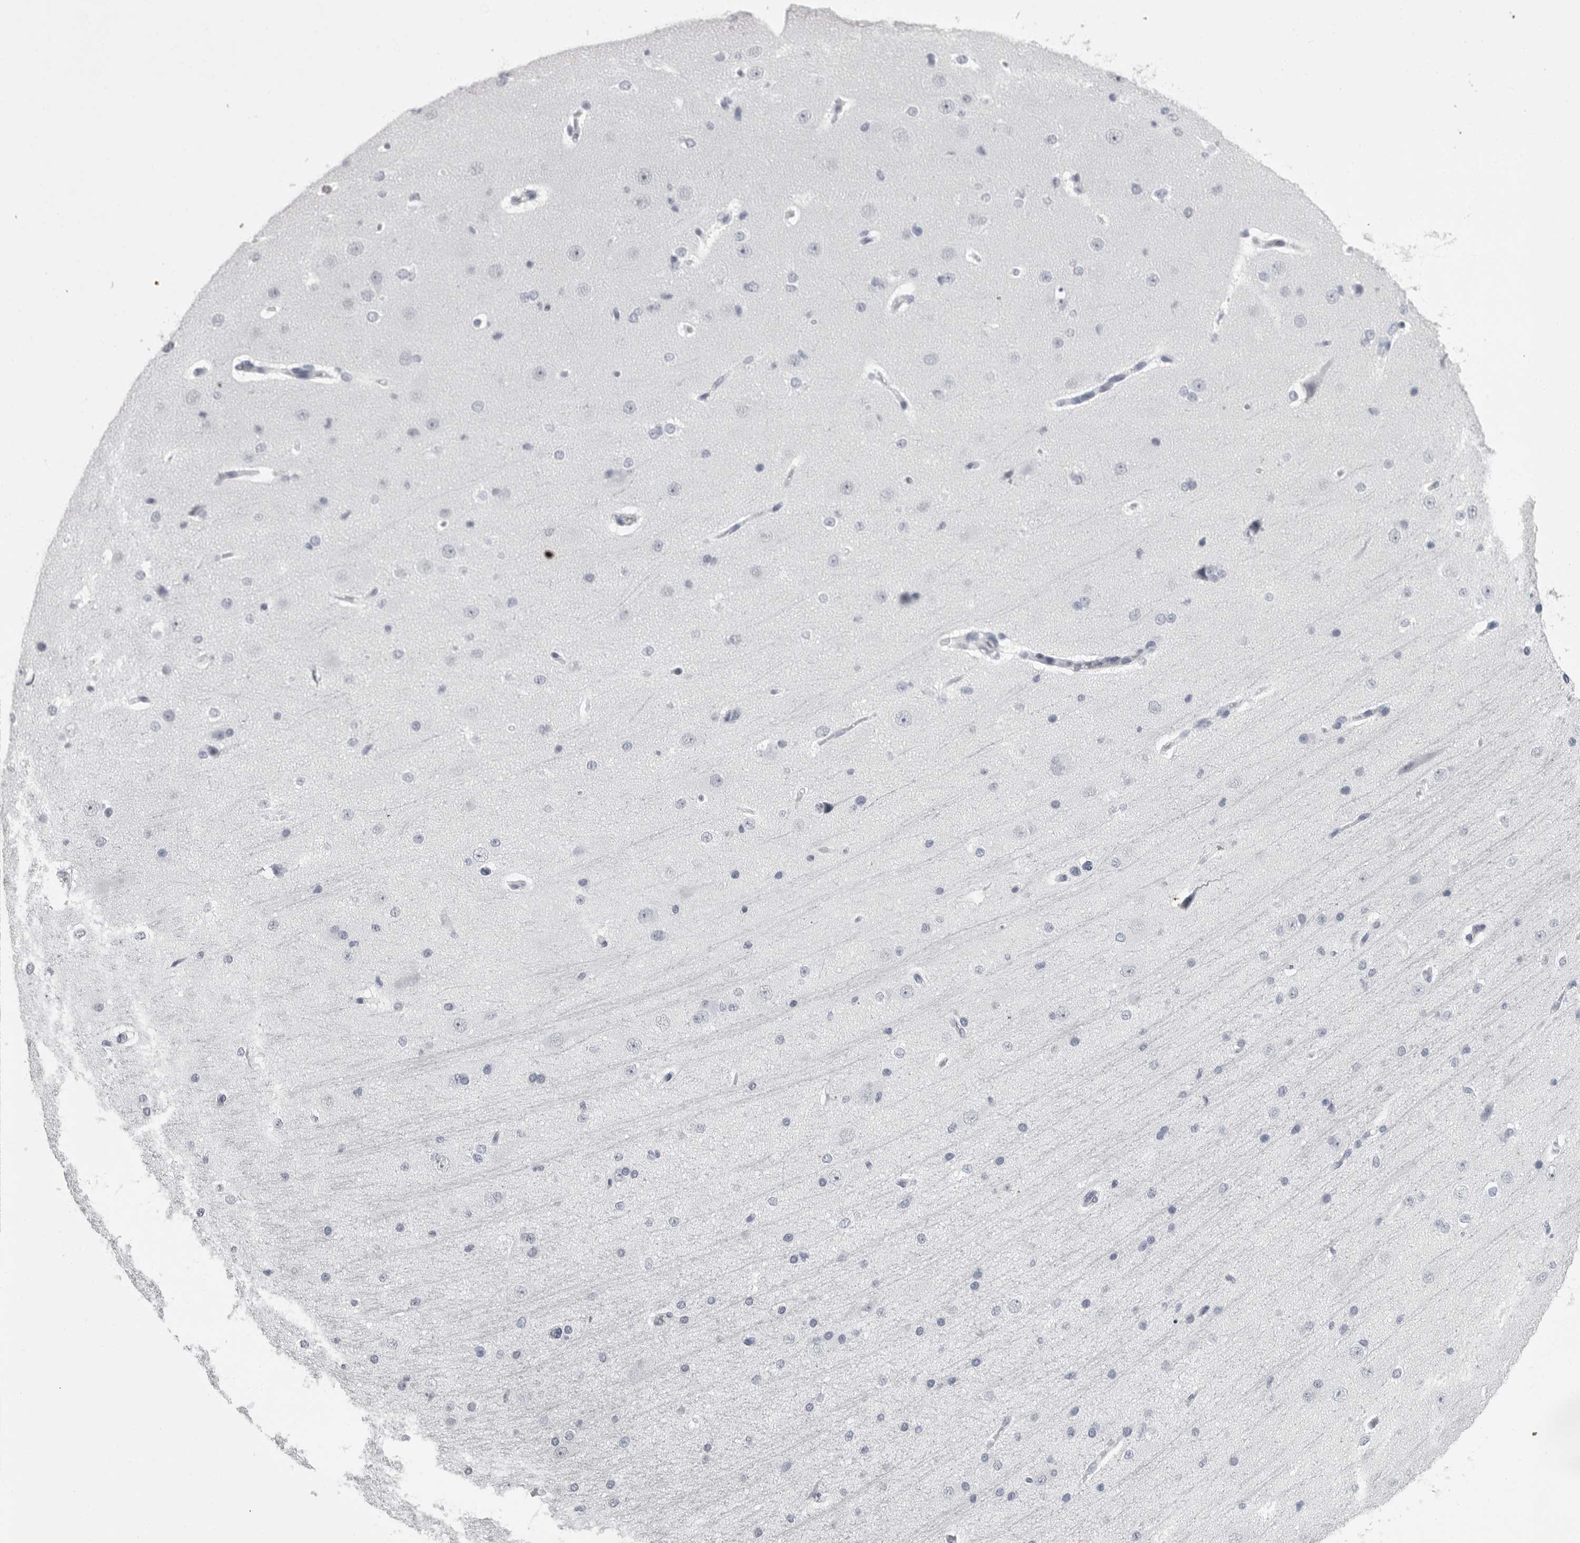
{"staining": {"intensity": "negative", "quantity": "none", "location": "none"}, "tissue": "cerebral cortex", "cell_type": "Endothelial cells", "image_type": "normal", "snomed": [{"axis": "morphology", "description": "Normal tissue, NOS"}, {"axis": "morphology", "description": "Developmental malformation"}, {"axis": "topography", "description": "Cerebral cortex"}], "caption": "This is an IHC image of benign cerebral cortex. There is no expression in endothelial cells.", "gene": "GNLY", "patient": {"sex": "female", "age": 30}}